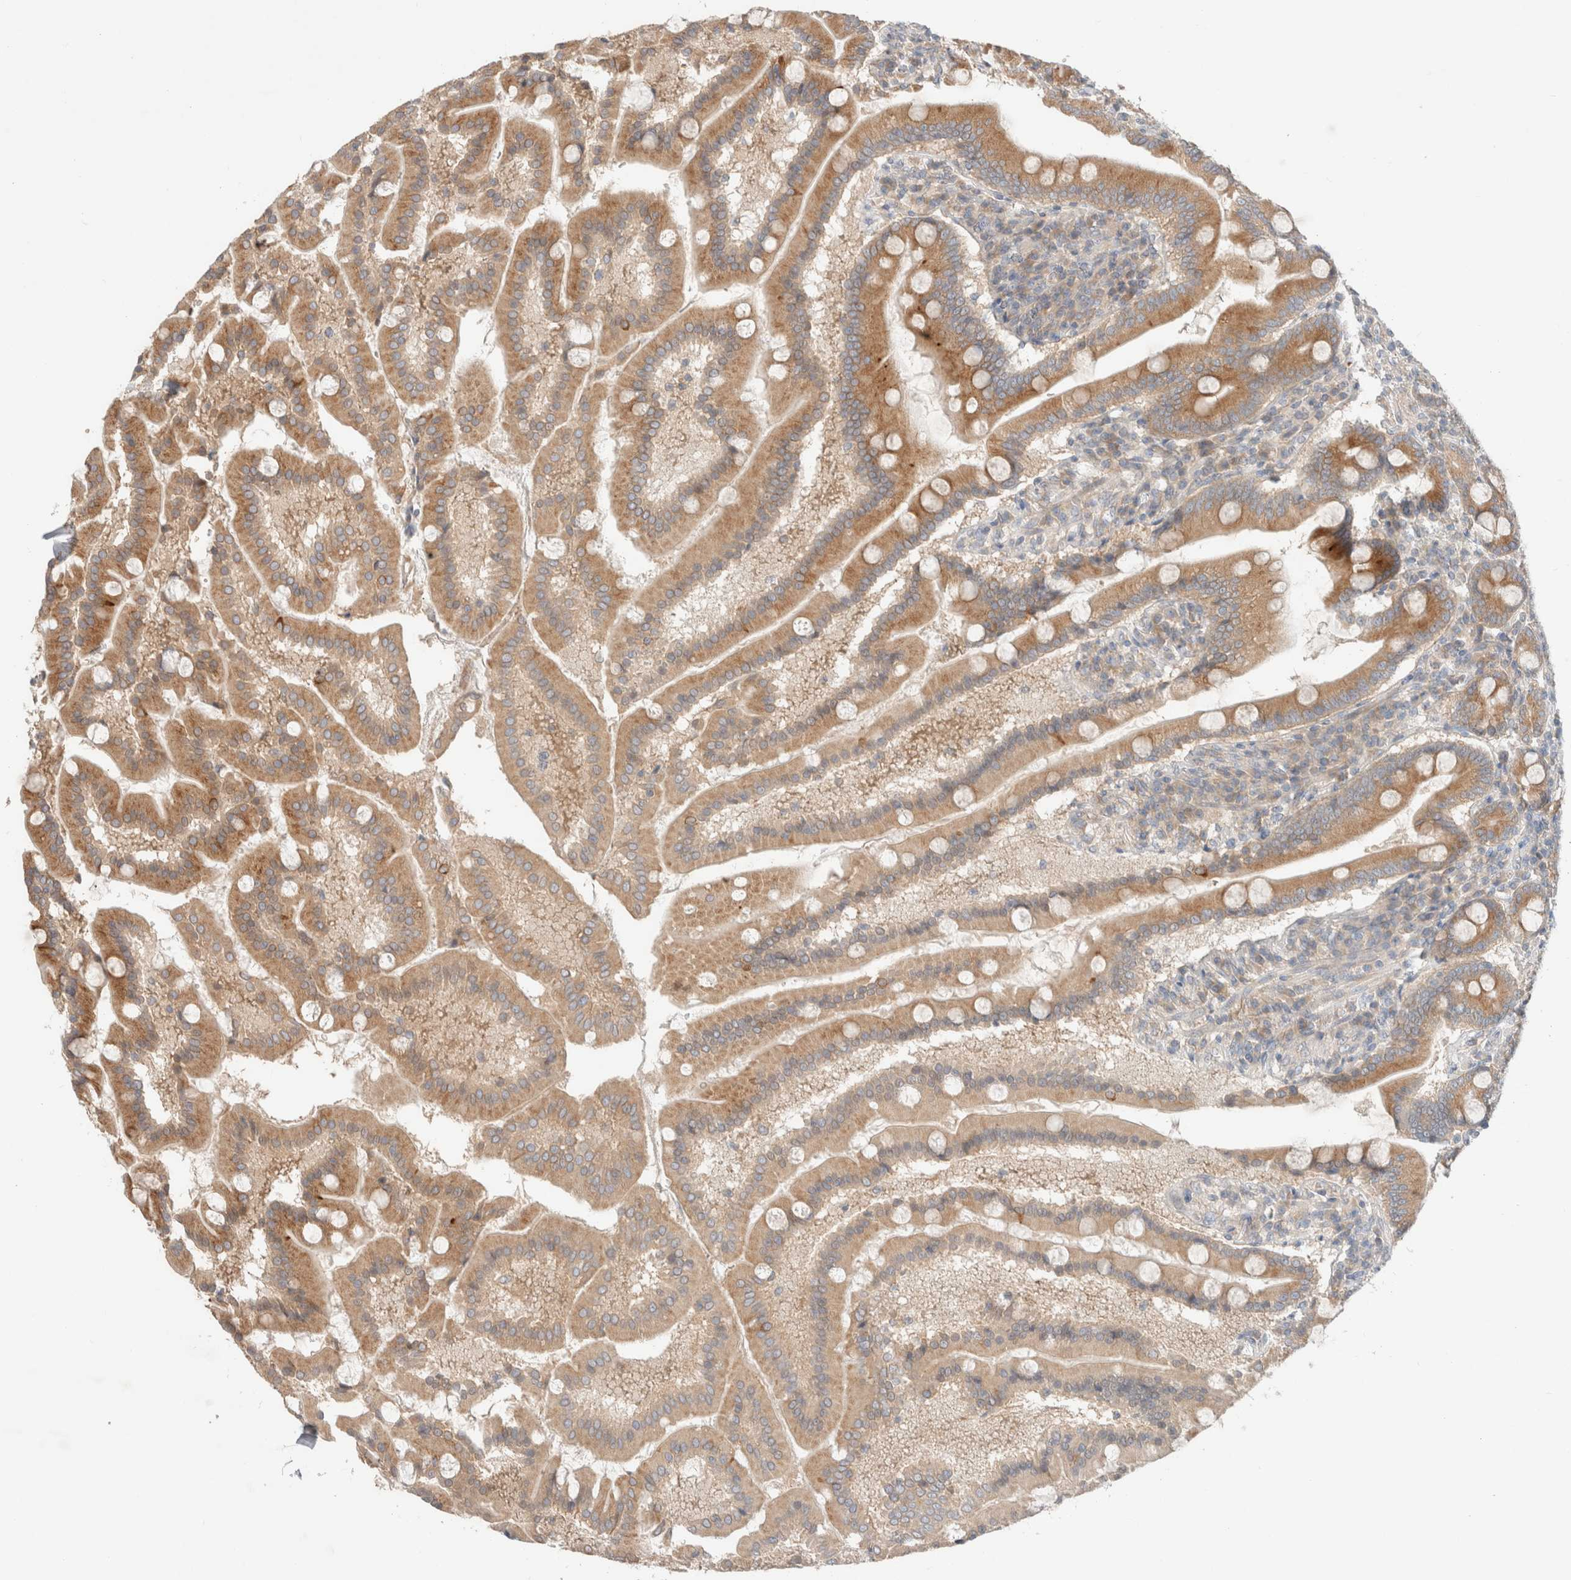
{"staining": {"intensity": "strong", "quantity": ">75%", "location": "cytoplasmic/membranous"}, "tissue": "duodenum", "cell_type": "Glandular cells", "image_type": "normal", "snomed": [{"axis": "morphology", "description": "Normal tissue, NOS"}, {"axis": "topography", "description": "Duodenum"}], "caption": "About >75% of glandular cells in benign duodenum demonstrate strong cytoplasmic/membranous protein staining as visualized by brown immunohistochemical staining.", "gene": "MARK3", "patient": {"sex": "male", "age": 50}}